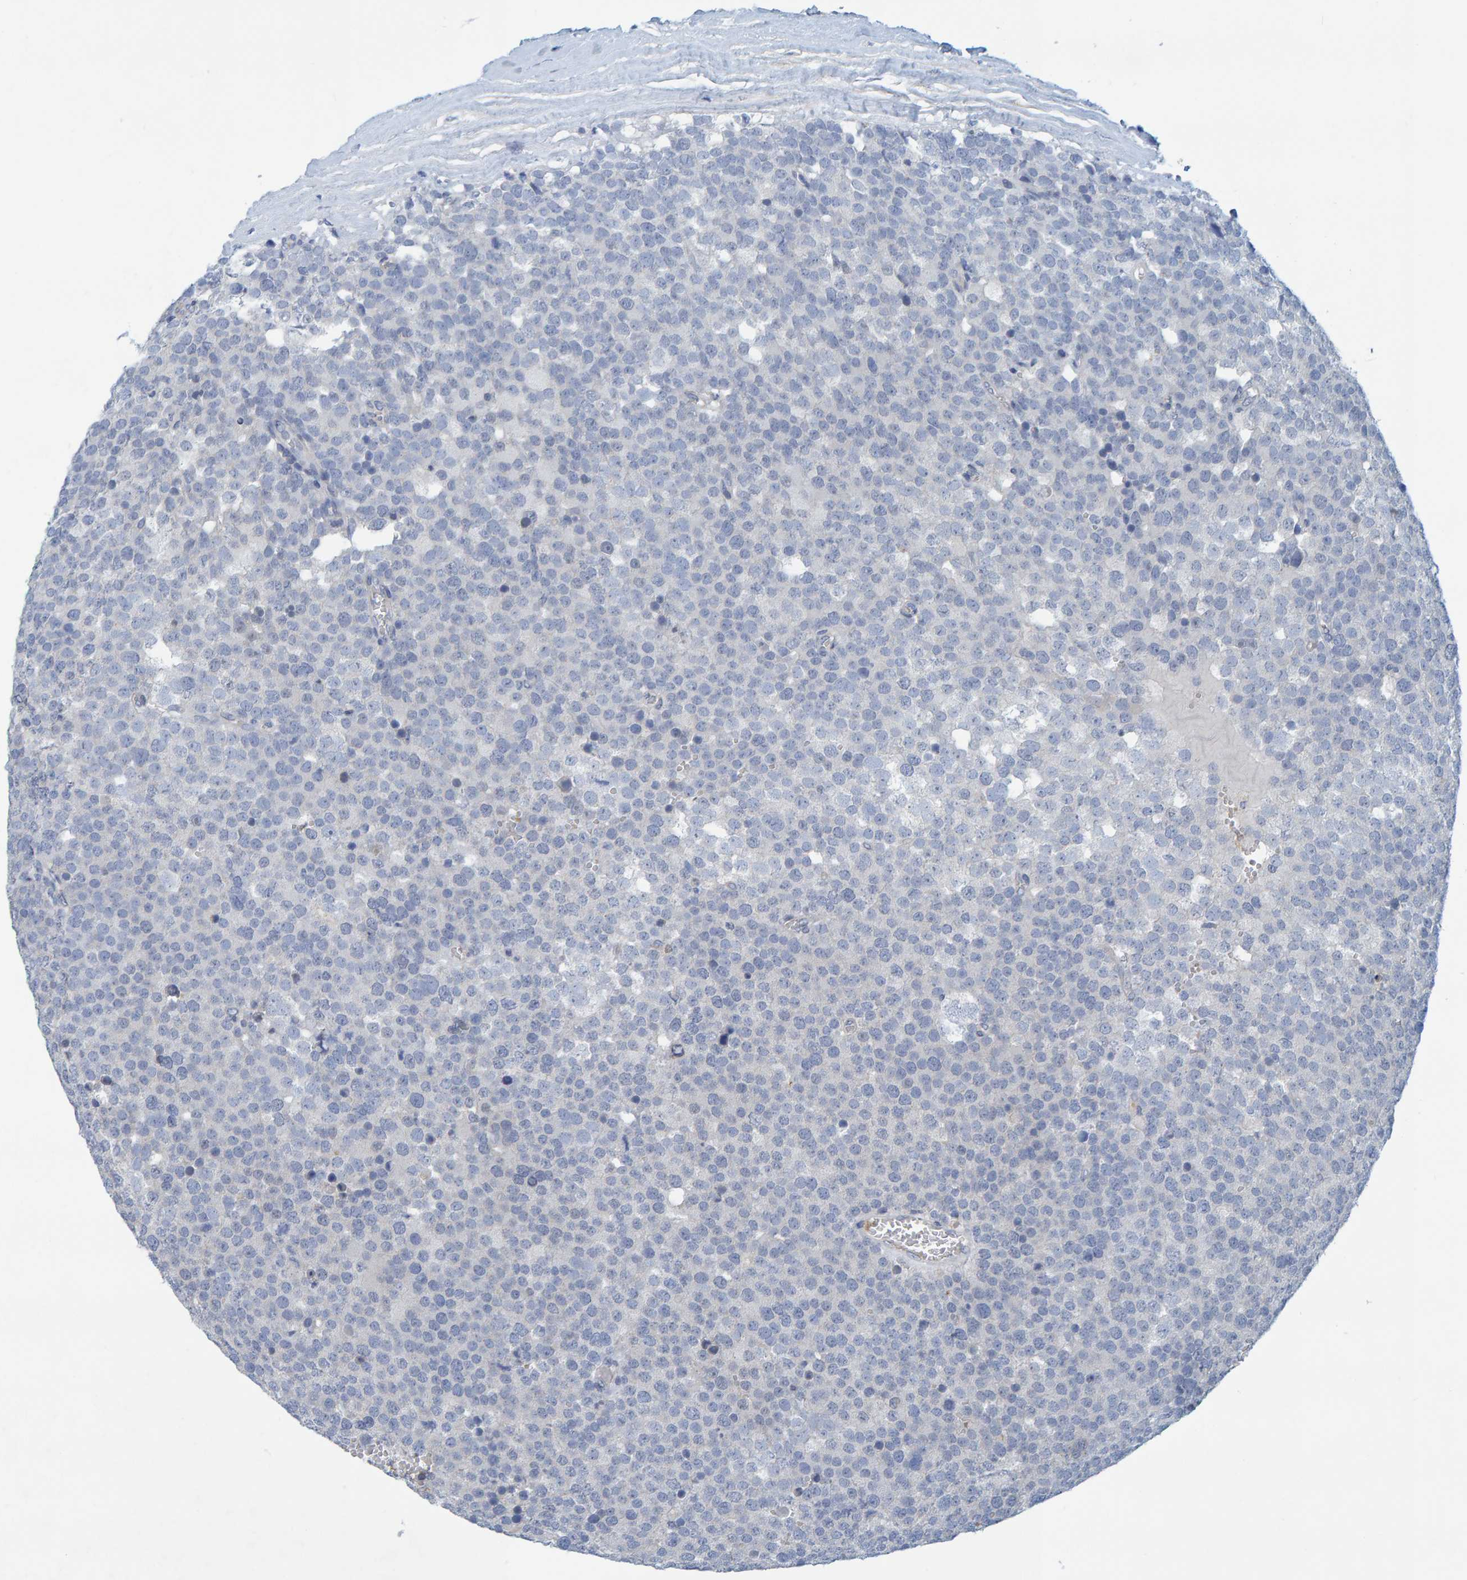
{"staining": {"intensity": "negative", "quantity": "none", "location": "none"}, "tissue": "testis cancer", "cell_type": "Tumor cells", "image_type": "cancer", "snomed": [{"axis": "morphology", "description": "Normal tissue, NOS"}, {"axis": "morphology", "description": "Seminoma, NOS"}, {"axis": "topography", "description": "Testis"}], "caption": "The histopathology image exhibits no significant staining in tumor cells of testis seminoma.", "gene": "ALAD", "patient": {"sex": "male", "age": 71}}